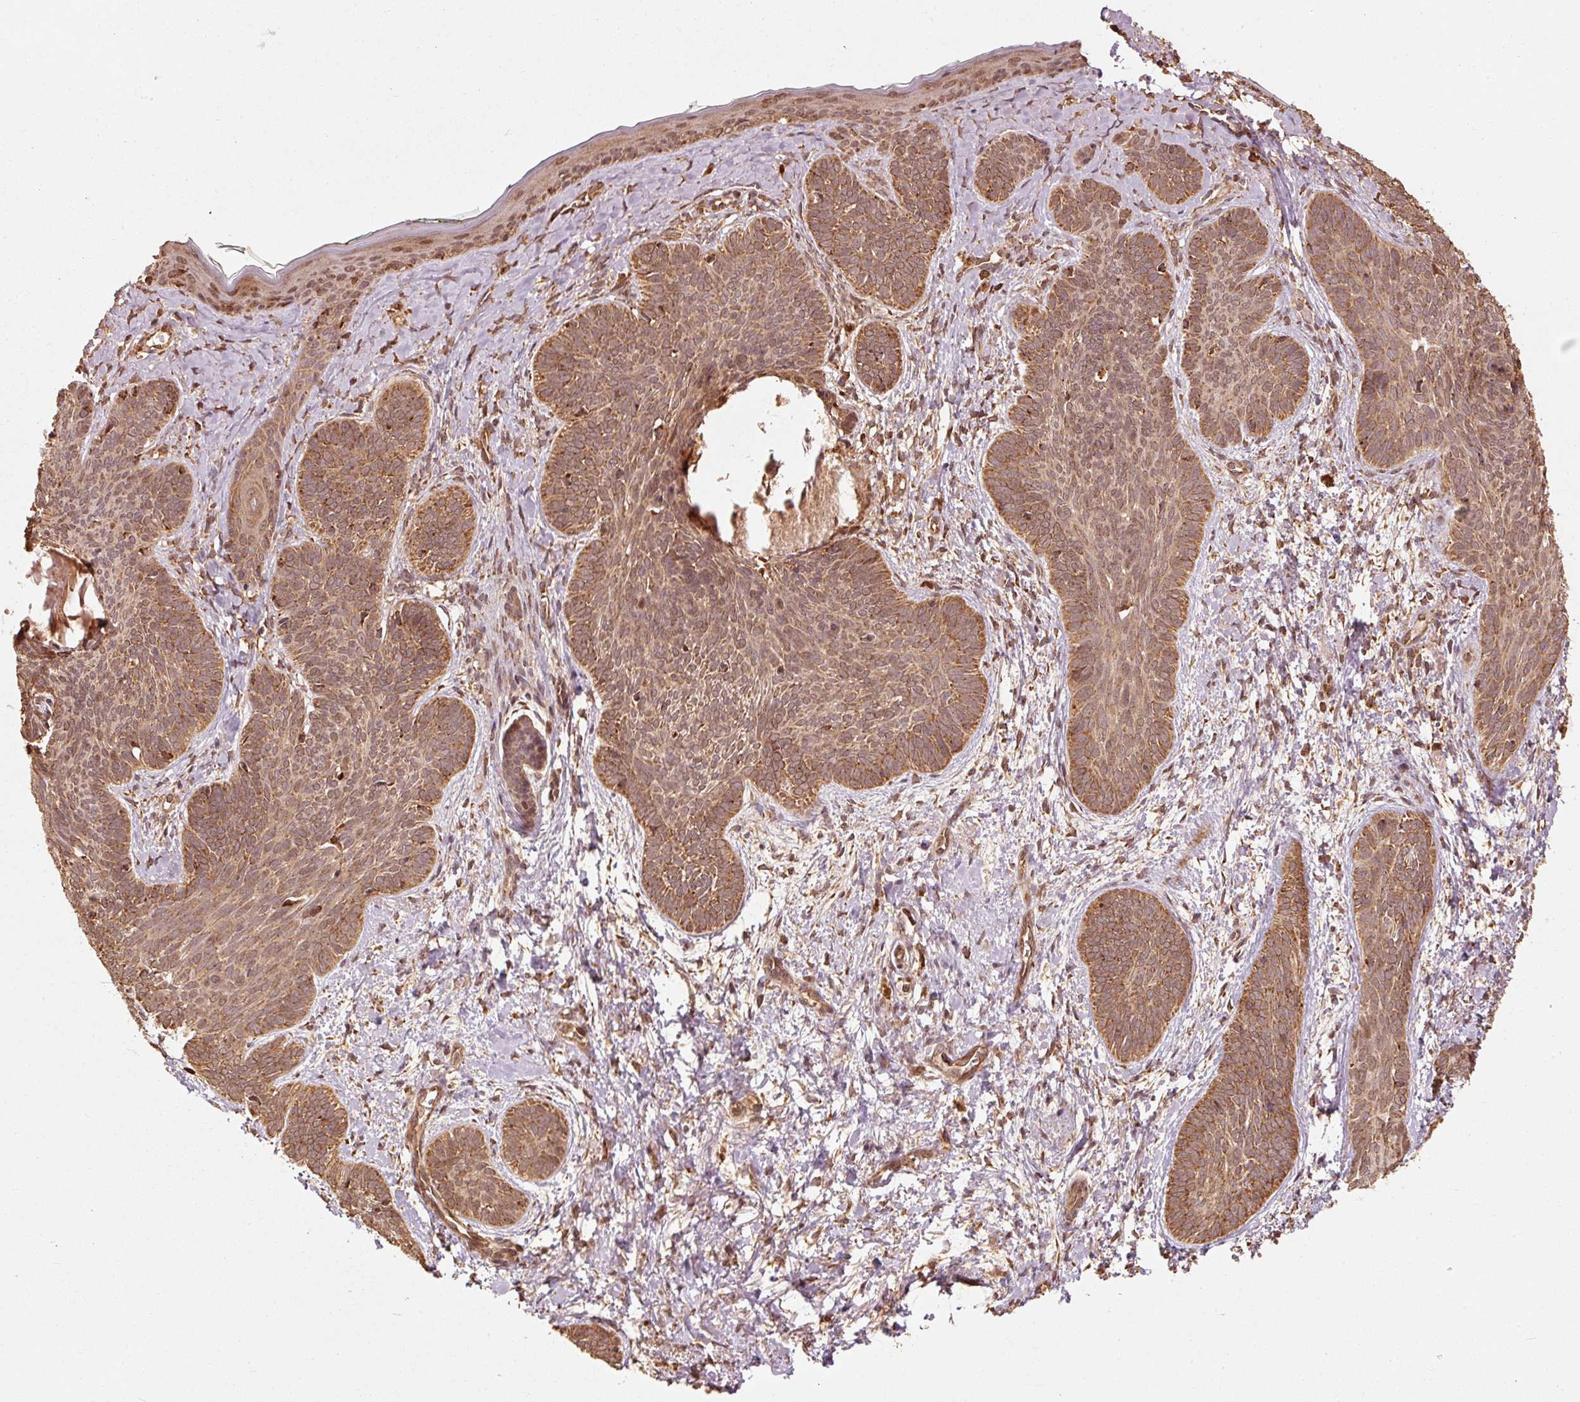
{"staining": {"intensity": "moderate", "quantity": ">75%", "location": "cytoplasmic/membranous"}, "tissue": "skin cancer", "cell_type": "Tumor cells", "image_type": "cancer", "snomed": [{"axis": "morphology", "description": "Basal cell carcinoma"}, {"axis": "topography", "description": "Skin"}], "caption": "Immunohistochemistry image of neoplastic tissue: human skin cancer stained using IHC exhibits medium levels of moderate protein expression localized specifically in the cytoplasmic/membranous of tumor cells, appearing as a cytoplasmic/membranous brown color.", "gene": "MRPL16", "patient": {"sex": "female", "age": 81}}